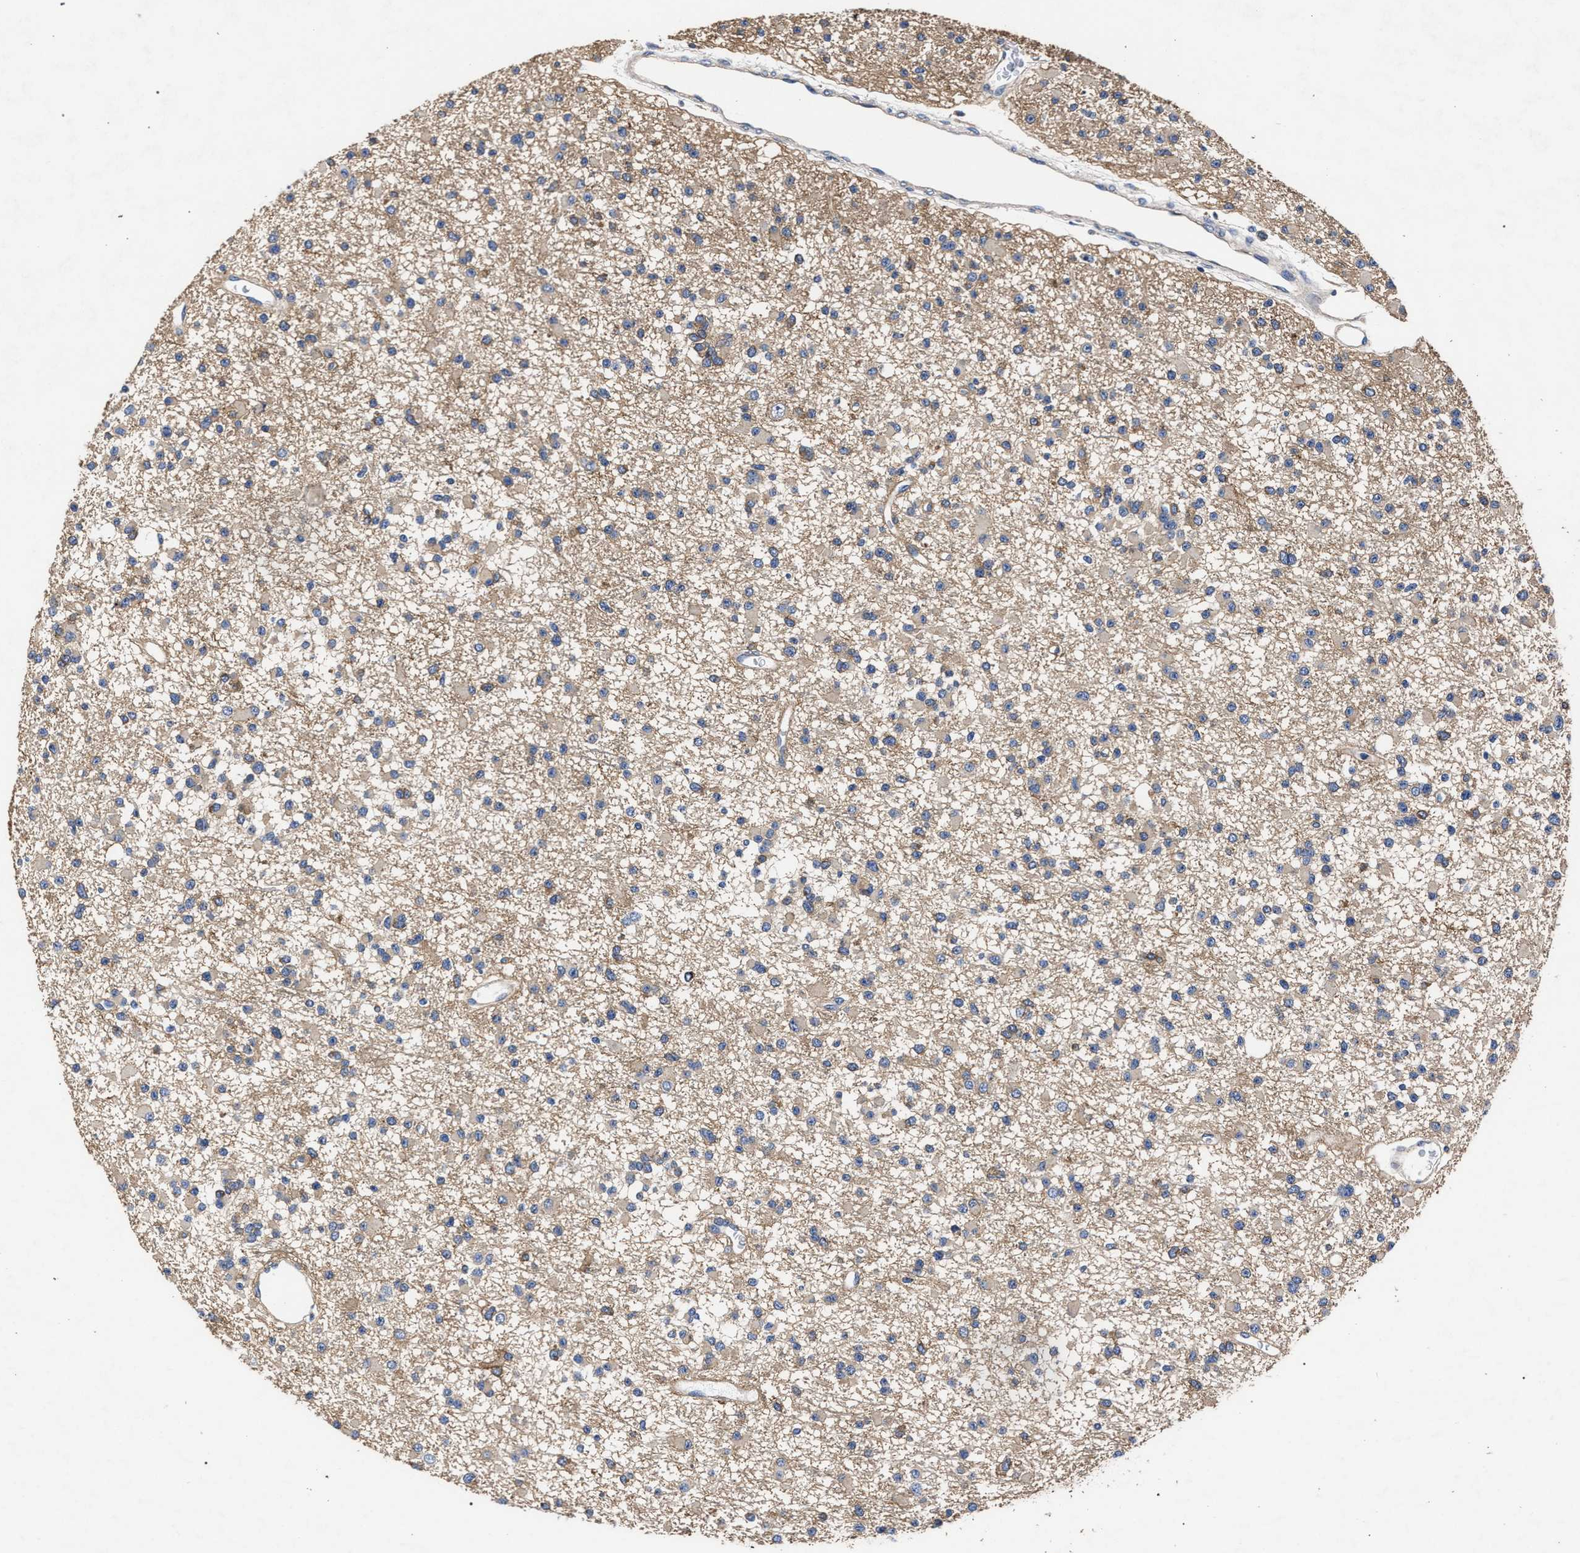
{"staining": {"intensity": "weak", "quantity": "25%-75%", "location": "cytoplasmic/membranous"}, "tissue": "glioma", "cell_type": "Tumor cells", "image_type": "cancer", "snomed": [{"axis": "morphology", "description": "Glioma, malignant, Low grade"}, {"axis": "topography", "description": "Brain"}], "caption": "Malignant low-grade glioma tissue demonstrates weak cytoplasmic/membranous expression in approximately 25%-75% of tumor cells", "gene": "CFAP95", "patient": {"sex": "female", "age": 22}}